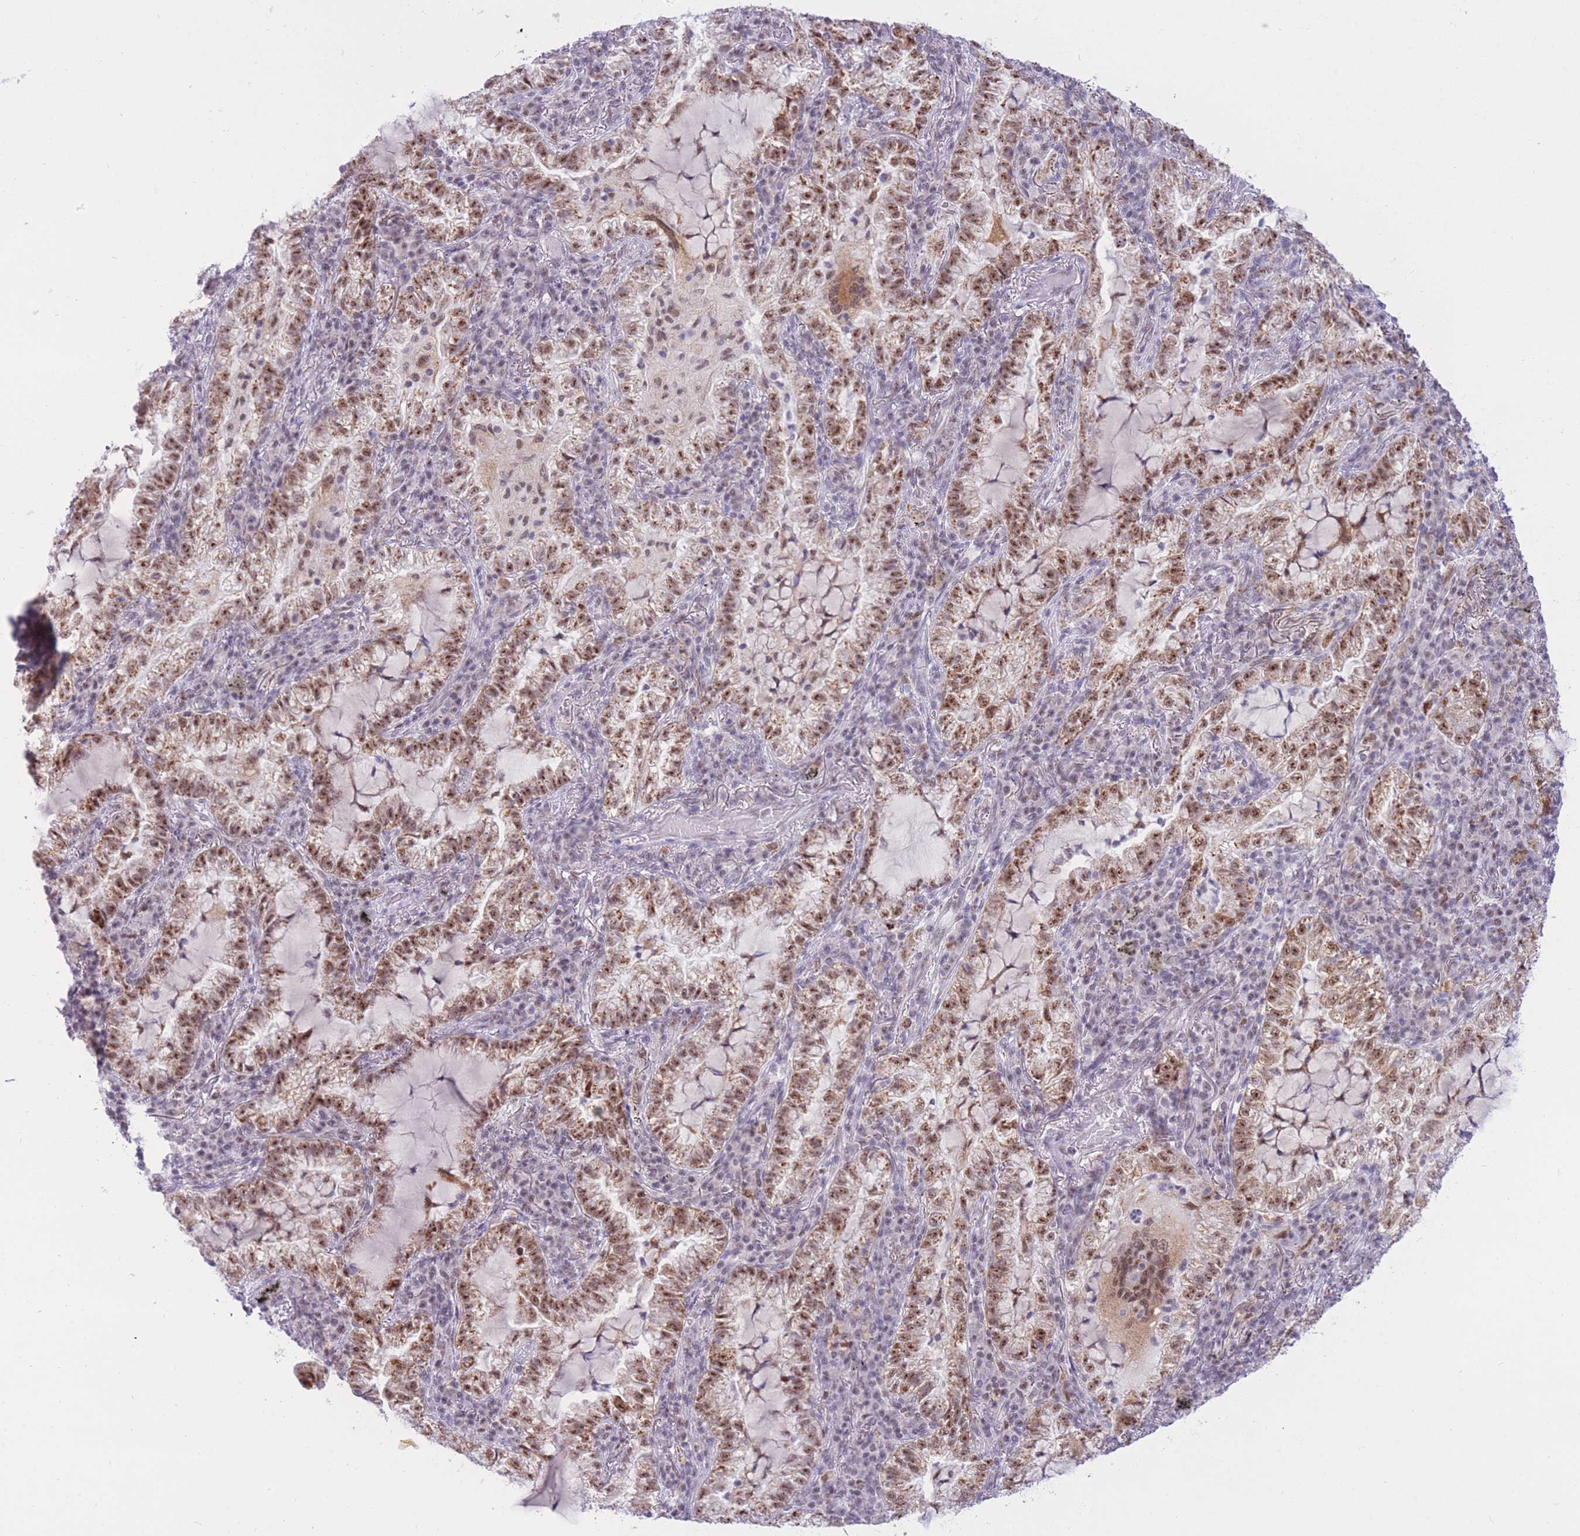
{"staining": {"intensity": "moderate", "quantity": ">75%", "location": "cytoplasmic/membranous,nuclear"}, "tissue": "lung cancer", "cell_type": "Tumor cells", "image_type": "cancer", "snomed": [{"axis": "morphology", "description": "Adenocarcinoma, NOS"}, {"axis": "topography", "description": "Lung"}], "caption": "A histopathology image of lung adenocarcinoma stained for a protein reveals moderate cytoplasmic/membranous and nuclear brown staining in tumor cells. (DAB (3,3'-diaminobenzidine) IHC, brown staining for protein, blue staining for nuclei).", "gene": "CYP2B6", "patient": {"sex": "female", "age": 73}}